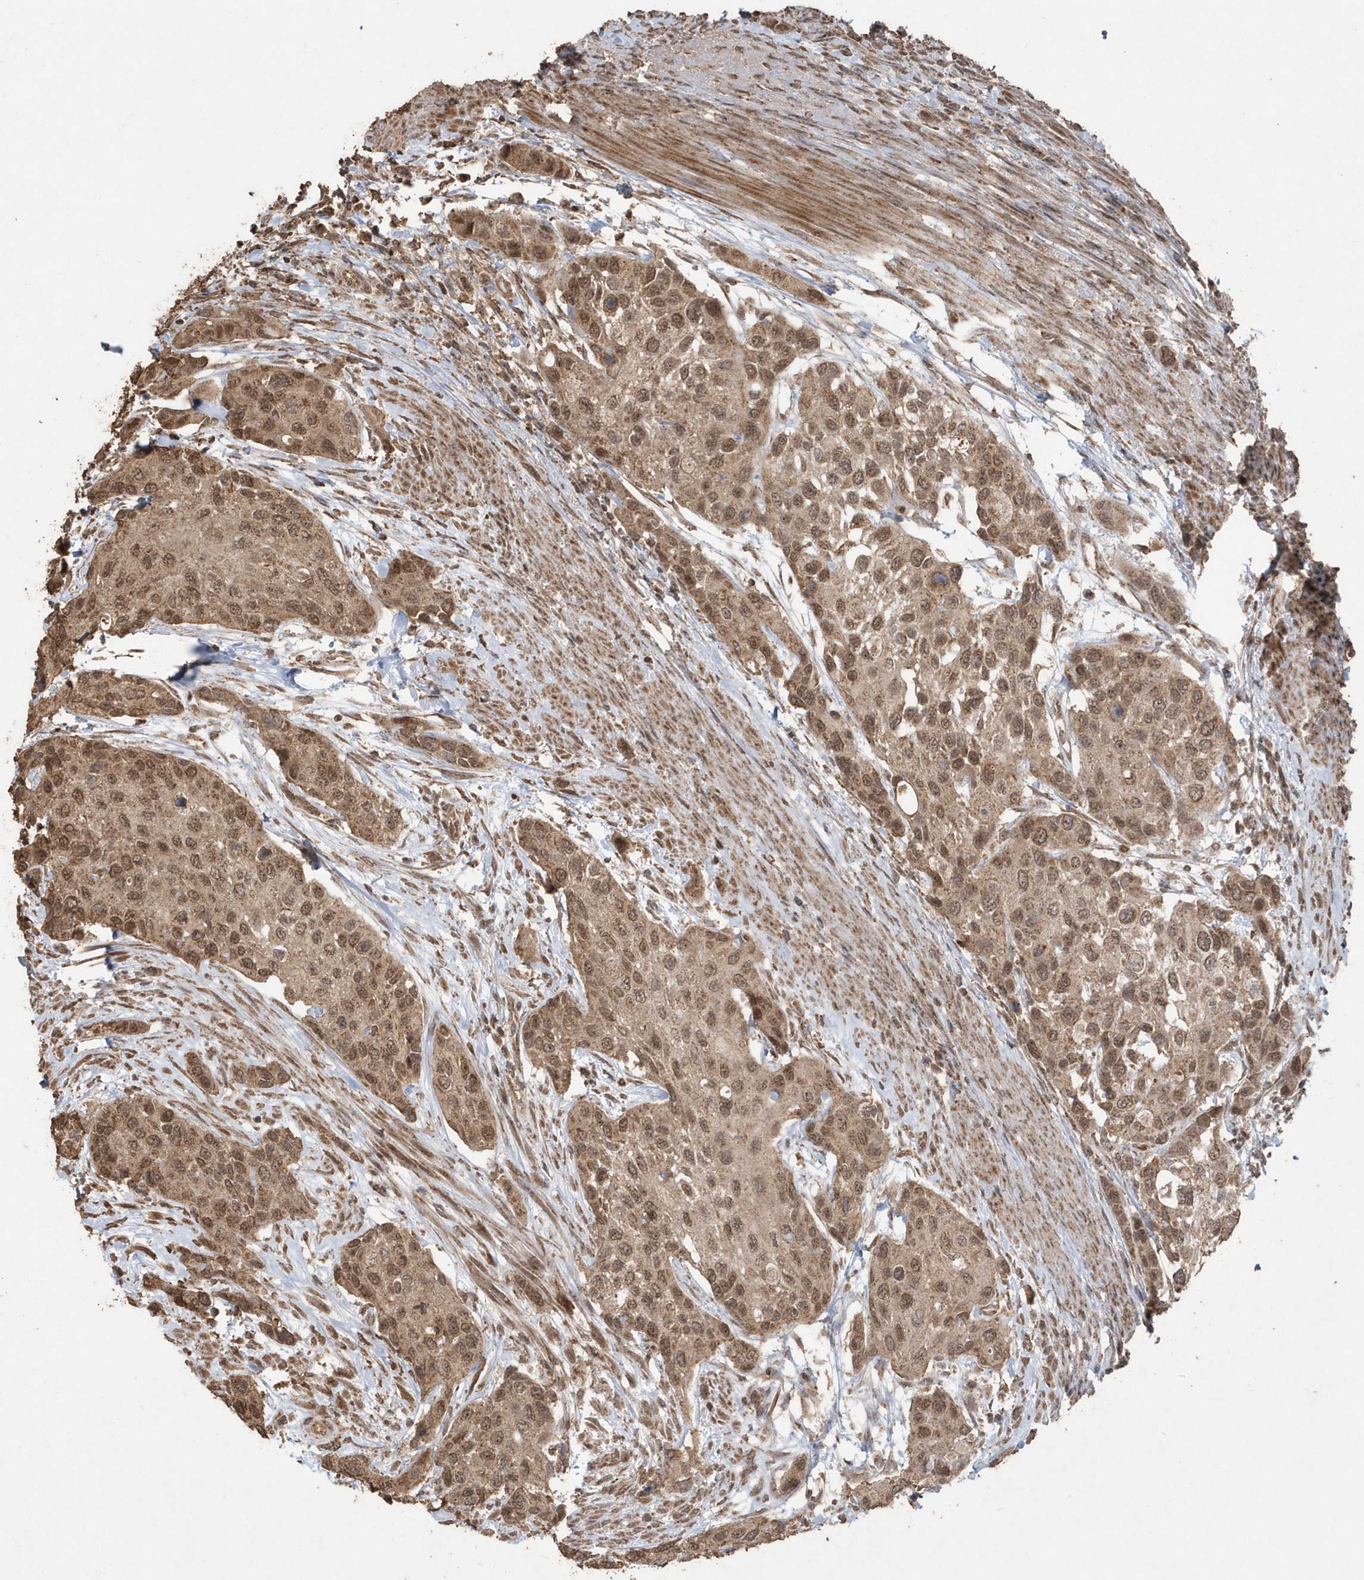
{"staining": {"intensity": "moderate", "quantity": ">75%", "location": "cytoplasmic/membranous,nuclear"}, "tissue": "urothelial cancer", "cell_type": "Tumor cells", "image_type": "cancer", "snomed": [{"axis": "morphology", "description": "Normal tissue, NOS"}, {"axis": "morphology", "description": "Urothelial carcinoma, High grade"}, {"axis": "topography", "description": "Vascular tissue"}, {"axis": "topography", "description": "Urinary bladder"}], "caption": "Urothelial cancer stained with DAB (3,3'-diaminobenzidine) immunohistochemistry (IHC) shows medium levels of moderate cytoplasmic/membranous and nuclear expression in about >75% of tumor cells. The protein is stained brown, and the nuclei are stained in blue (DAB IHC with brightfield microscopy, high magnification).", "gene": "PAXBP1", "patient": {"sex": "female", "age": 56}}